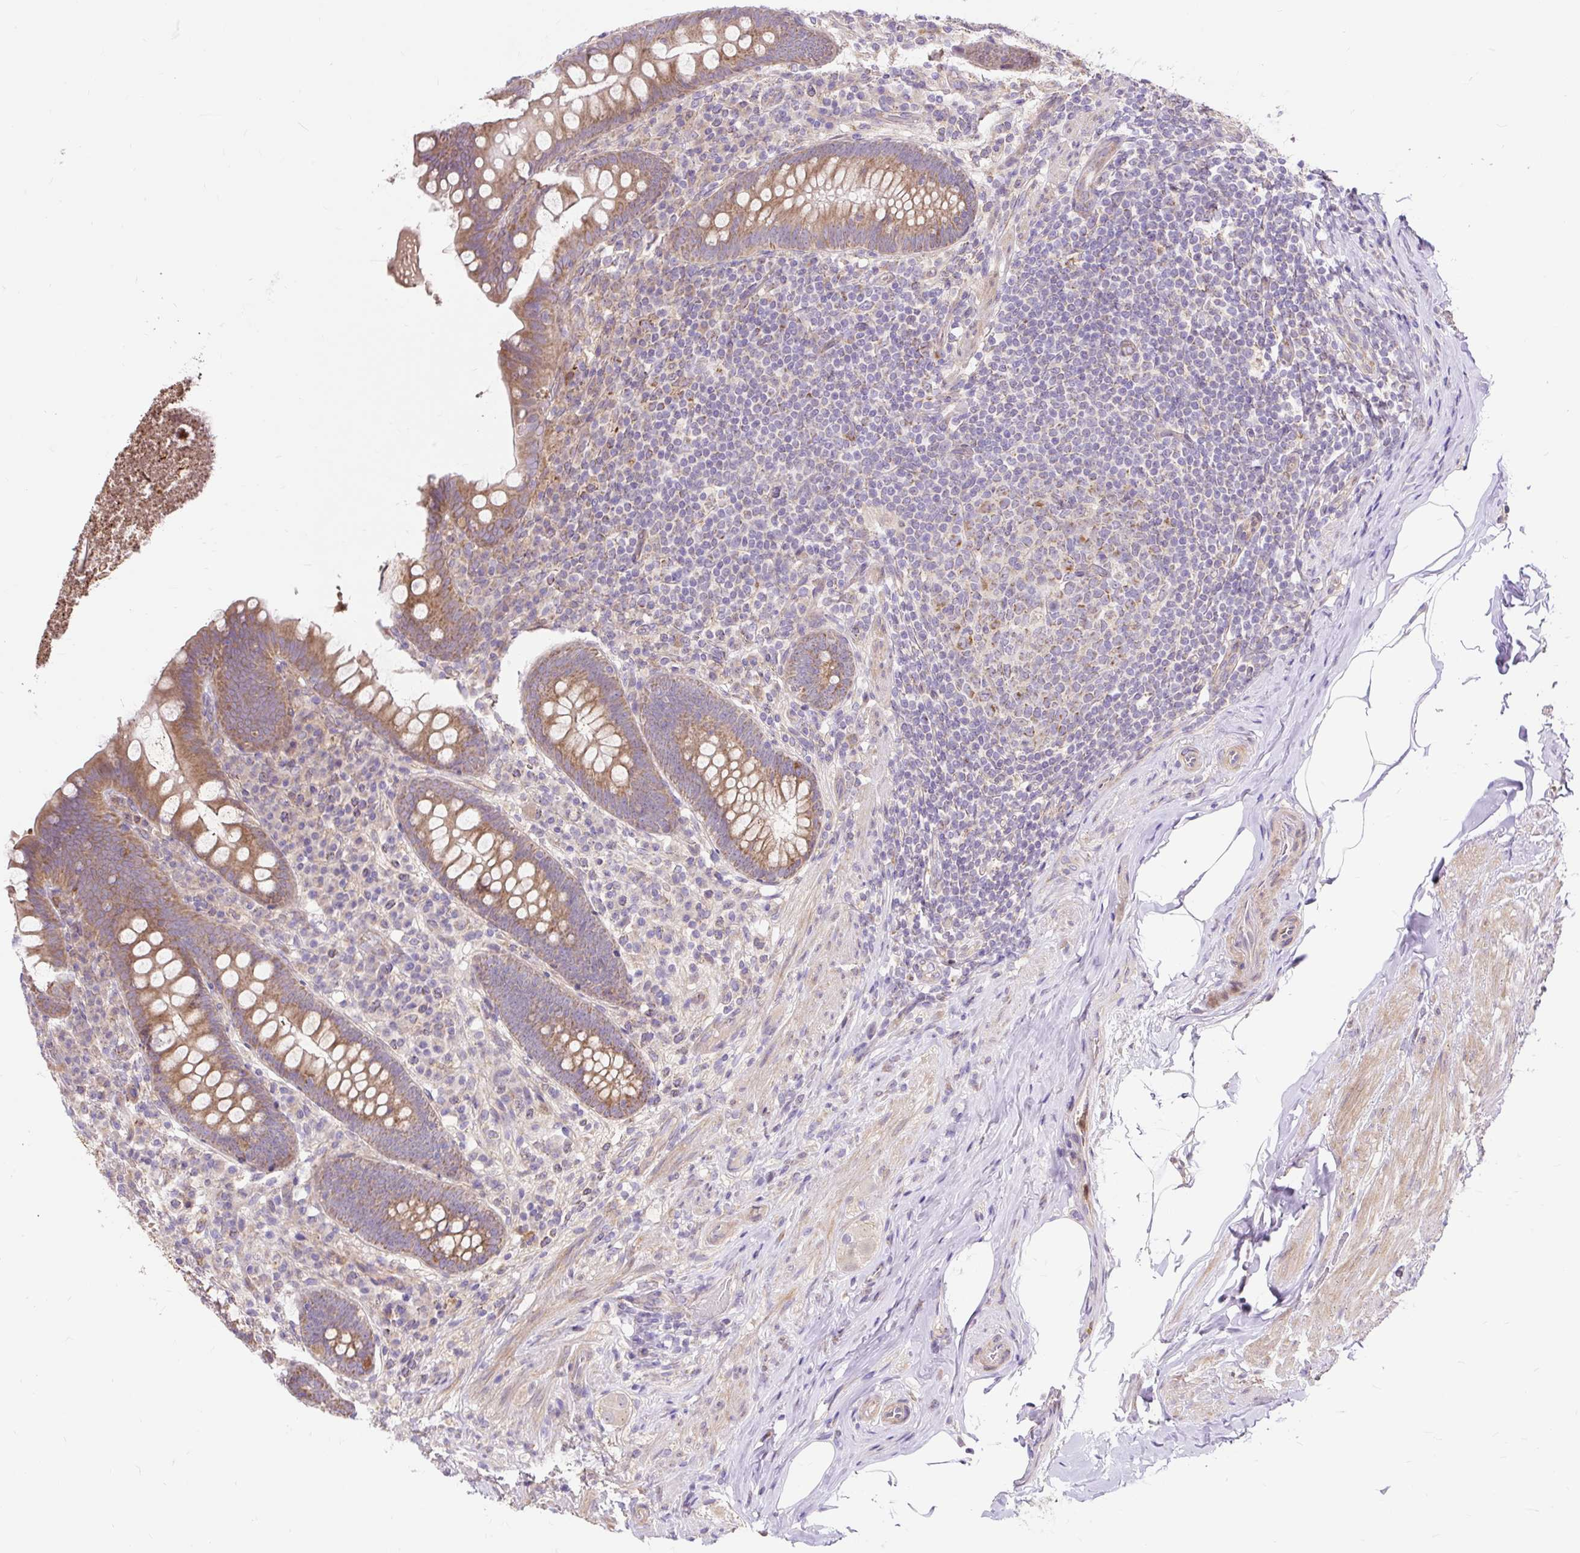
{"staining": {"intensity": "moderate", "quantity": ">75%", "location": "cytoplasmic/membranous"}, "tissue": "appendix", "cell_type": "Glandular cells", "image_type": "normal", "snomed": [{"axis": "morphology", "description": "Normal tissue, NOS"}, {"axis": "topography", "description": "Appendix"}], "caption": "Immunohistochemistry (IHC) histopathology image of benign human appendix stained for a protein (brown), which shows medium levels of moderate cytoplasmic/membranous positivity in about >75% of glandular cells.", "gene": "TRIAP1", "patient": {"sex": "male", "age": 71}}